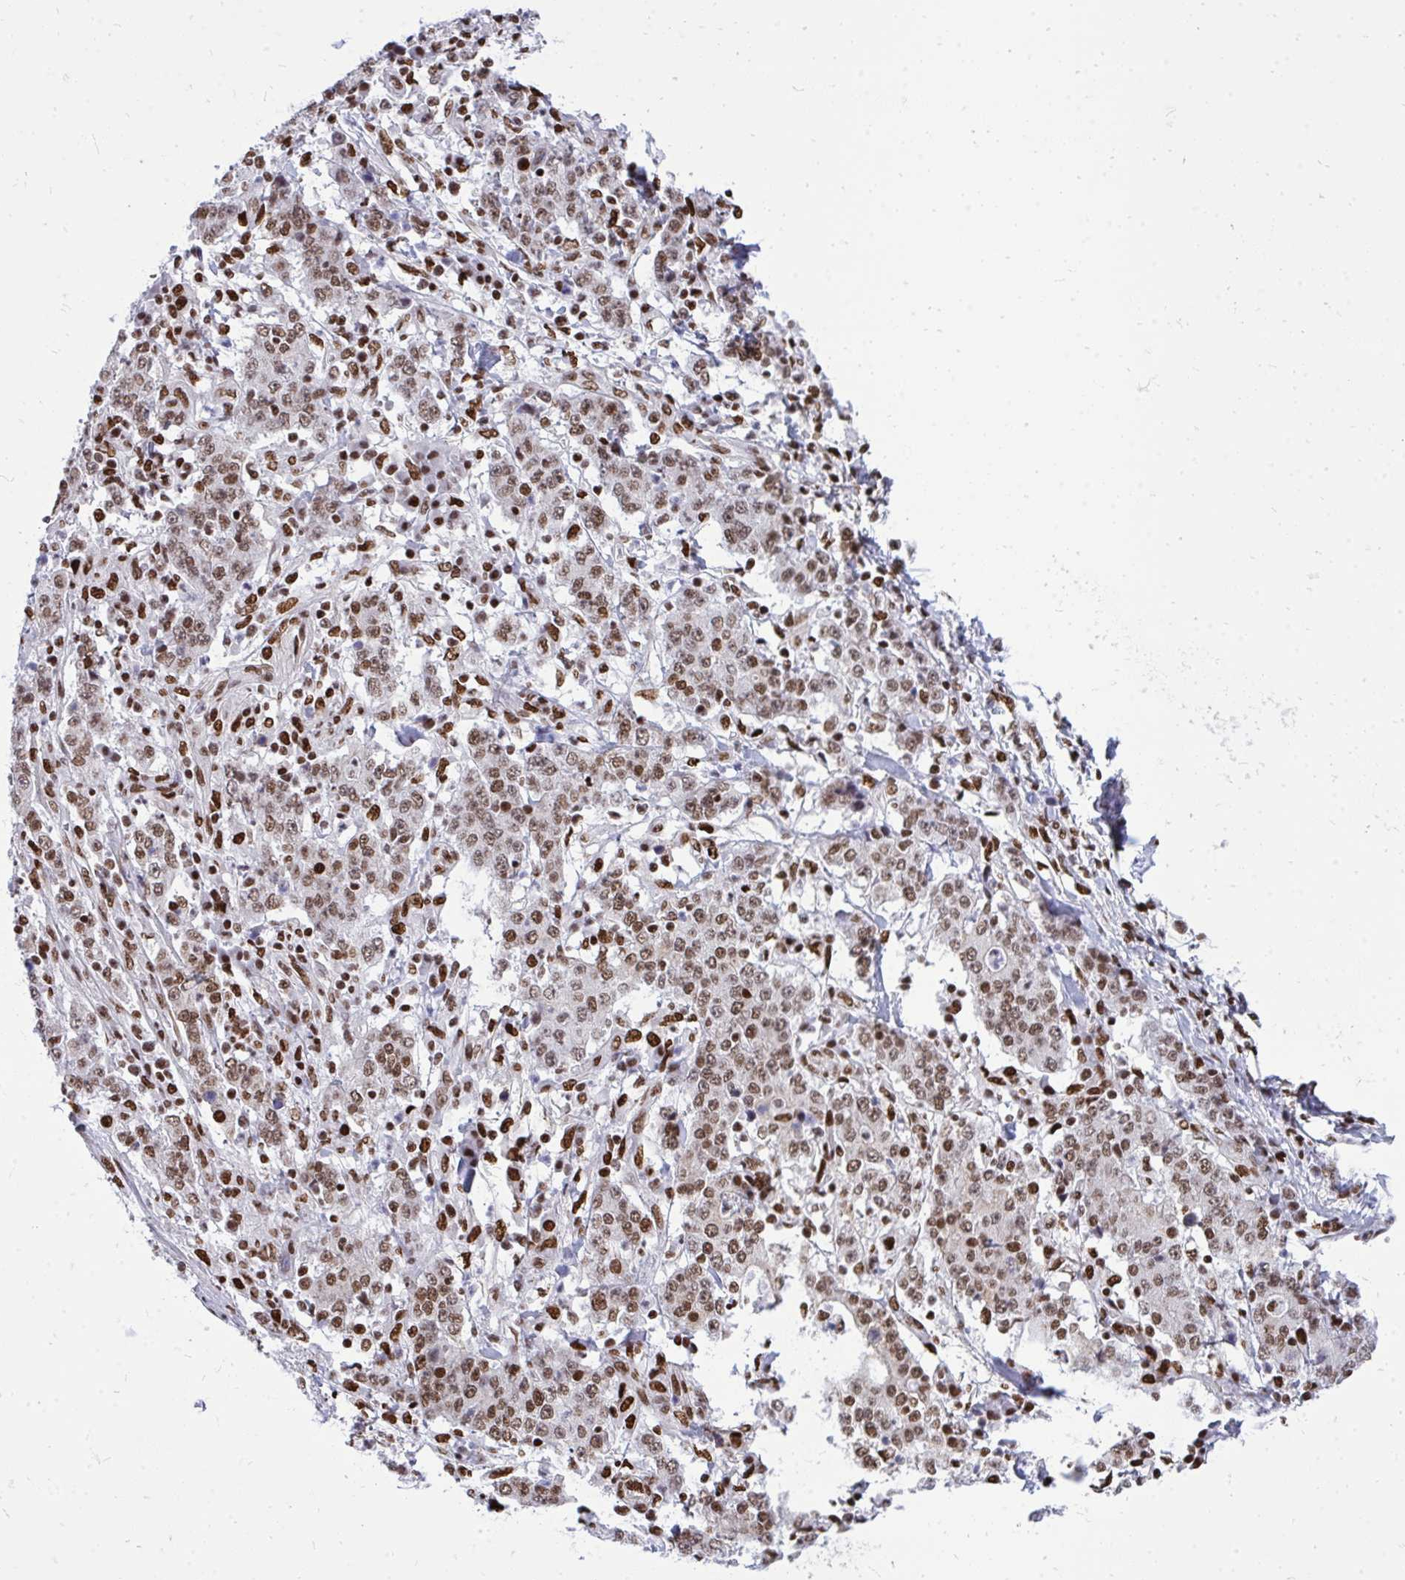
{"staining": {"intensity": "moderate", "quantity": ">75%", "location": "nuclear"}, "tissue": "stomach cancer", "cell_type": "Tumor cells", "image_type": "cancer", "snomed": [{"axis": "morphology", "description": "Normal tissue, NOS"}, {"axis": "morphology", "description": "Adenocarcinoma, NOS"}, {"axis": "topography", "description": "Stomach, upper"}, {"axis": "topography", "description": "Stomach"}], "caption": "Brown immunohistochemical staining in adenocarcinoma (stomach) displays moderate nuclear positivity in about >75% of tumor cells.", "gene": "TBL1Y", "patient": {"sex": "male", "age": 59}}